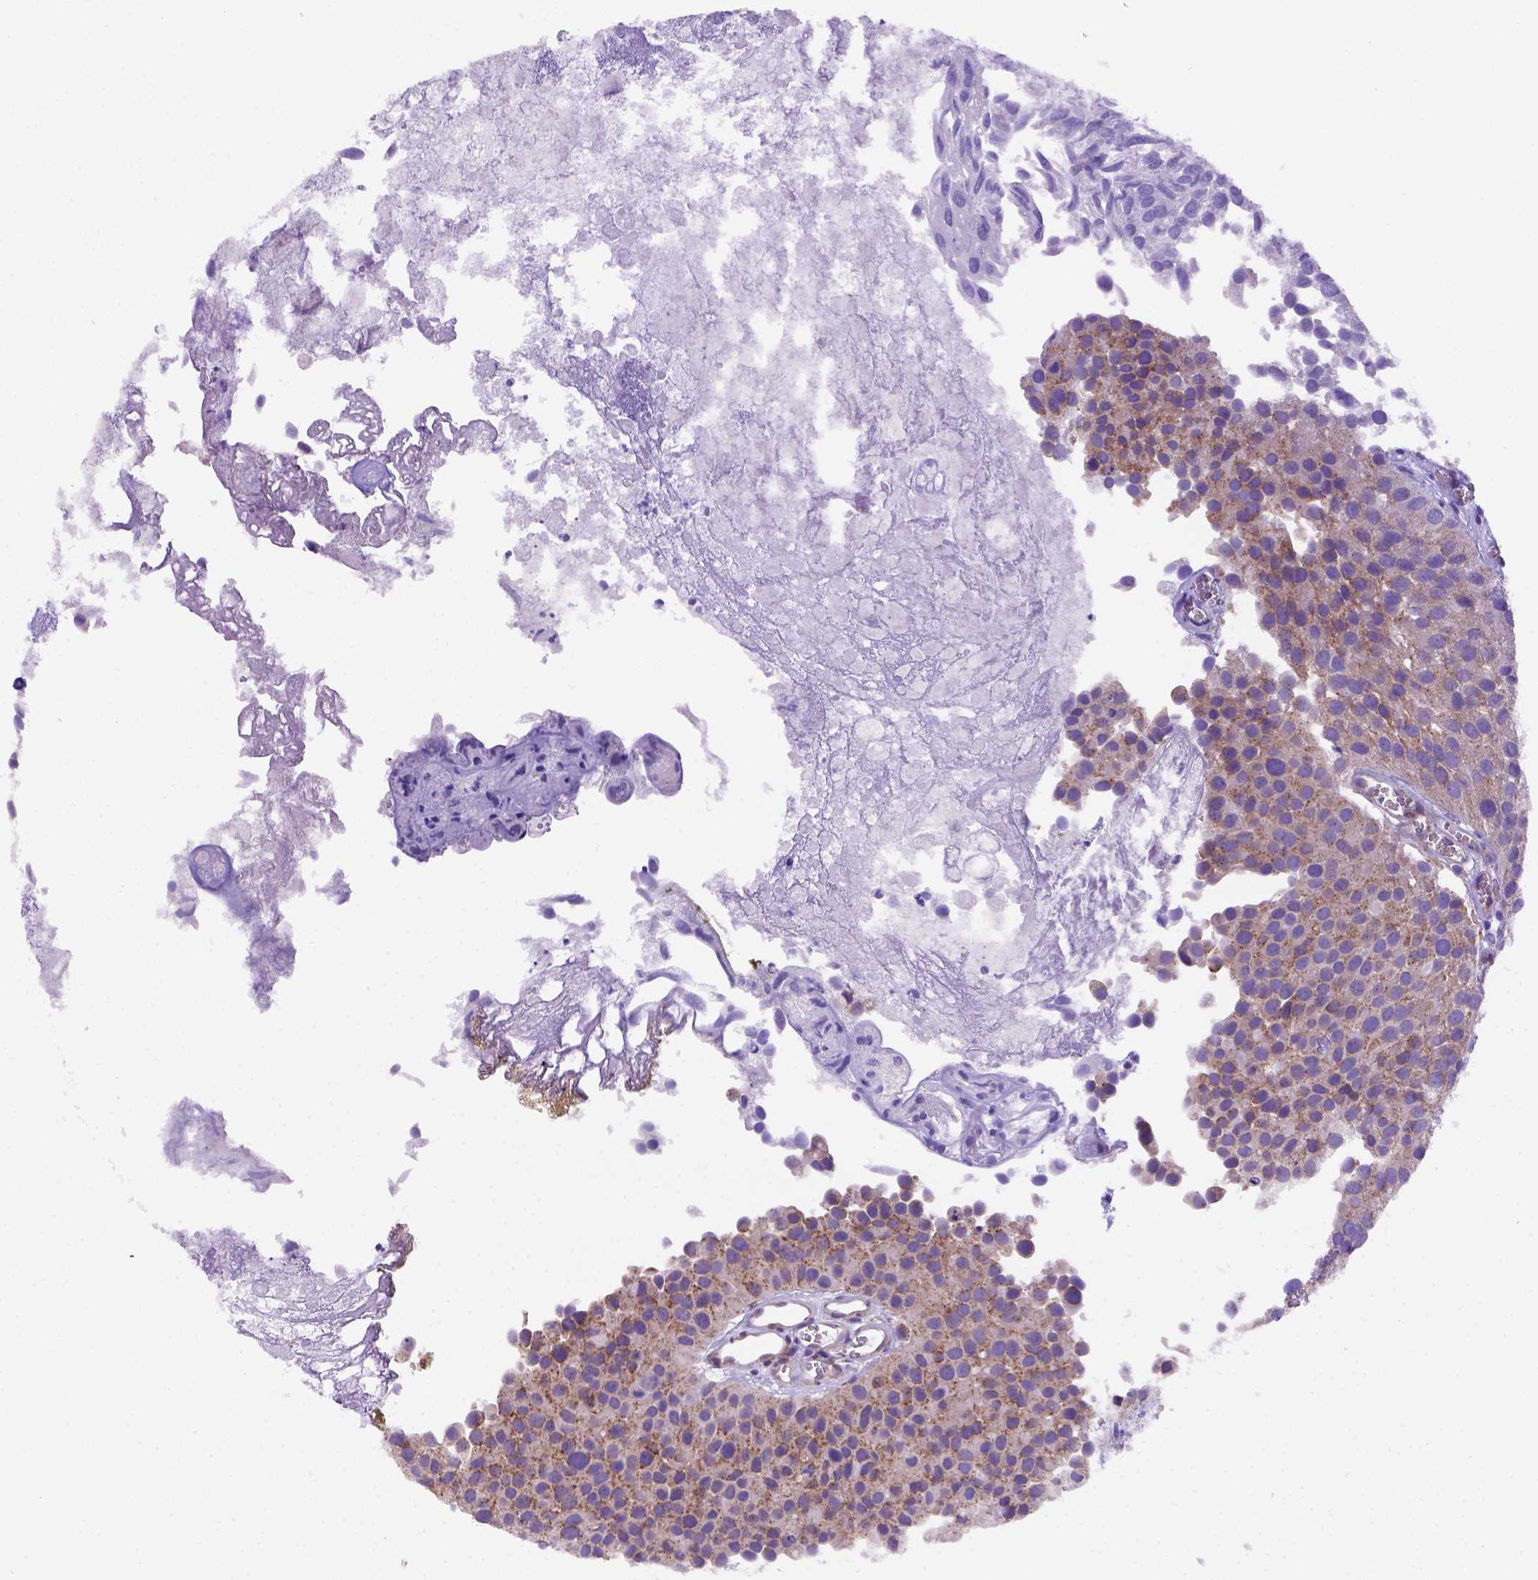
{"staining": {"intensity": "moderate", "quantity": ">75%", "location": "cytoplasmic/membranous"}, "tissue": "urothelial cancer", "cell_type": "Tumor cells", "image_type": "cancer", "snomed": [{"axis": "morphology", "description": "Urothelial carcinoma, Low grade"}, {"axis": "topography", "description": "Urinary bladder"}], "caption": "Immunohistochemistry of human urothelial carcinoma (low-grade) displays medium levels of moderate cytoplasmic/membranous positivity in approximately >75% of tumor cells.", "gene": "FOXI1", "patient": {"sex": "female", "age": 69}}